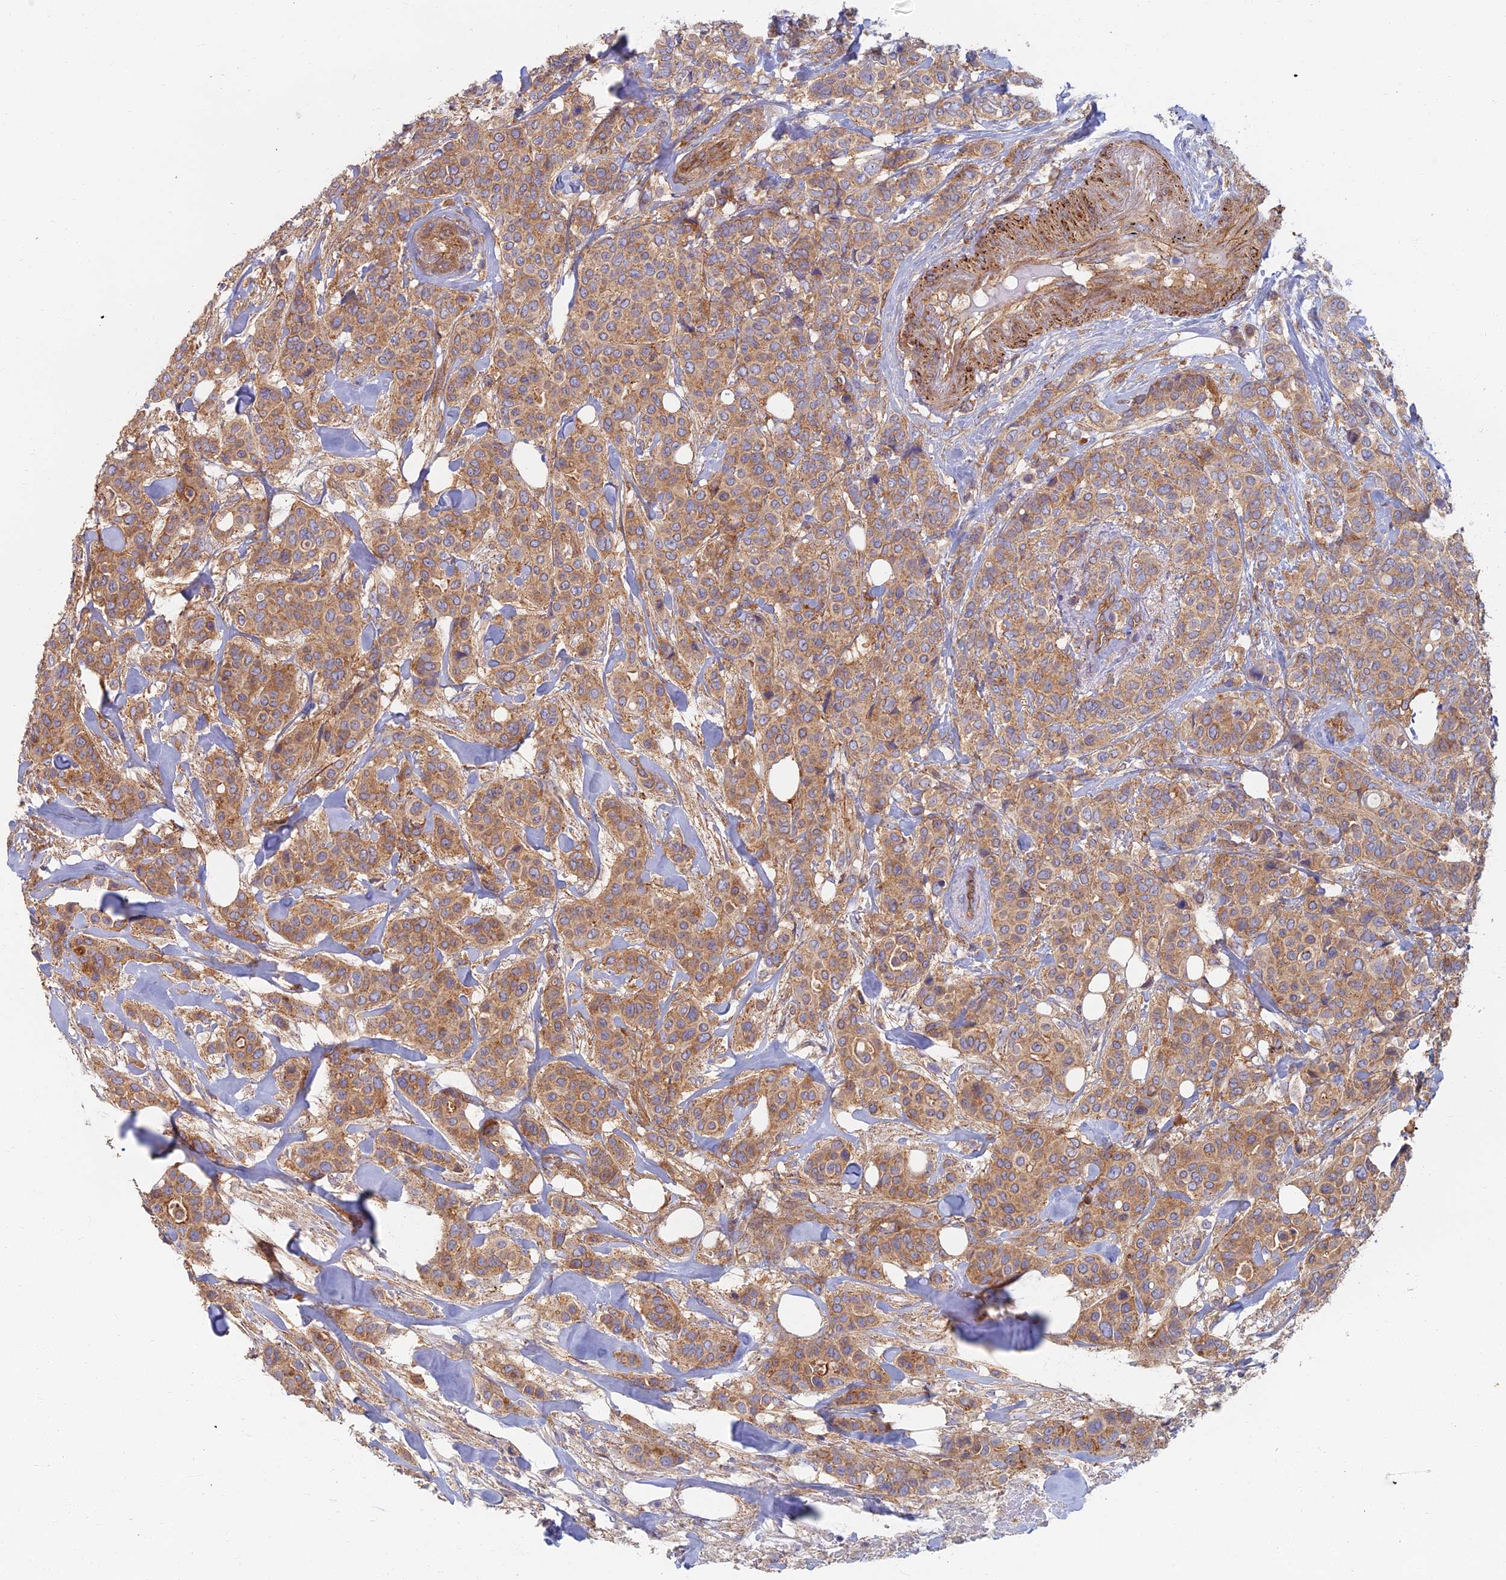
{"staining": {"intensity": "moderate", "quantity": ">75%", "location": "cytoplasmic/membranous"}, "tissue": "breast cancer", "cell_type": "Tumor cells", "image_type": "cancer", "snomed": [{"axis": "morphology", "description": "Lobular carcinoma"}, {"axis": "topography", "description": "Breast"}], "caption": "Breast cancer (lobular carcinoma) stained with a brown dye demonstrates moderate cytoplasmic/membranous positive positivity in approximately >75% of tumor cells.", "gene": "RBSN", "patient": {"sex": "female", "age": 51}}